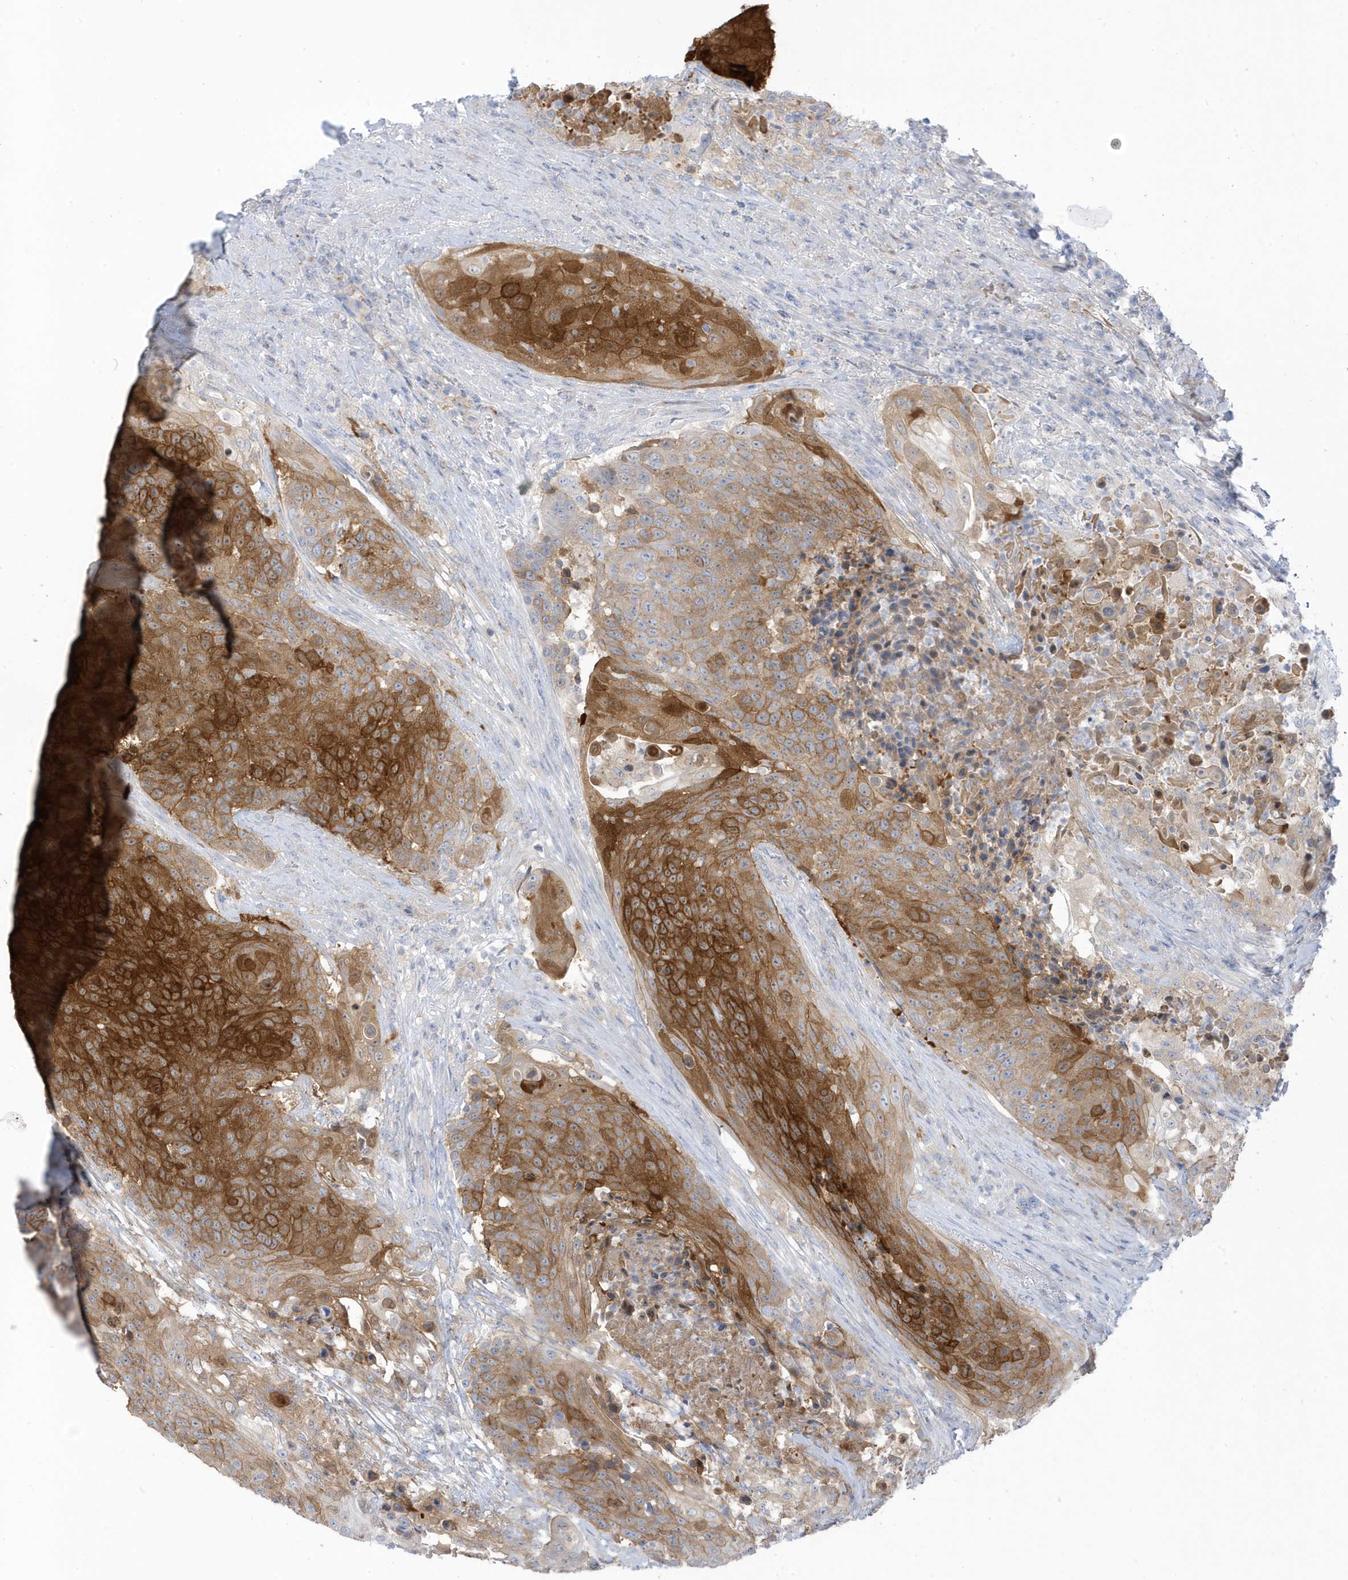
{"staining": {"intensity": "strong", "quantity": ">75%", "location": "cytoplasmic/membranous"}, "tissue": "urothelial cancer", "cell_type": "Tumor cells", "image_type": "cancer", "snomed": [{"axis": "morphology", "description": "Urothelial carcinoma, High grade"}, {"axis": "topography", "description": "Urinary bladder"}], "caption": "Strong cytoplasmic/membranous staining for a protein is seen in approximately >75% of tumor cells of urothelial cancer using immunohistochemistry (IHC).", "gene": "ATP13A5", "patient": {"sex": "female", "age": 63}}